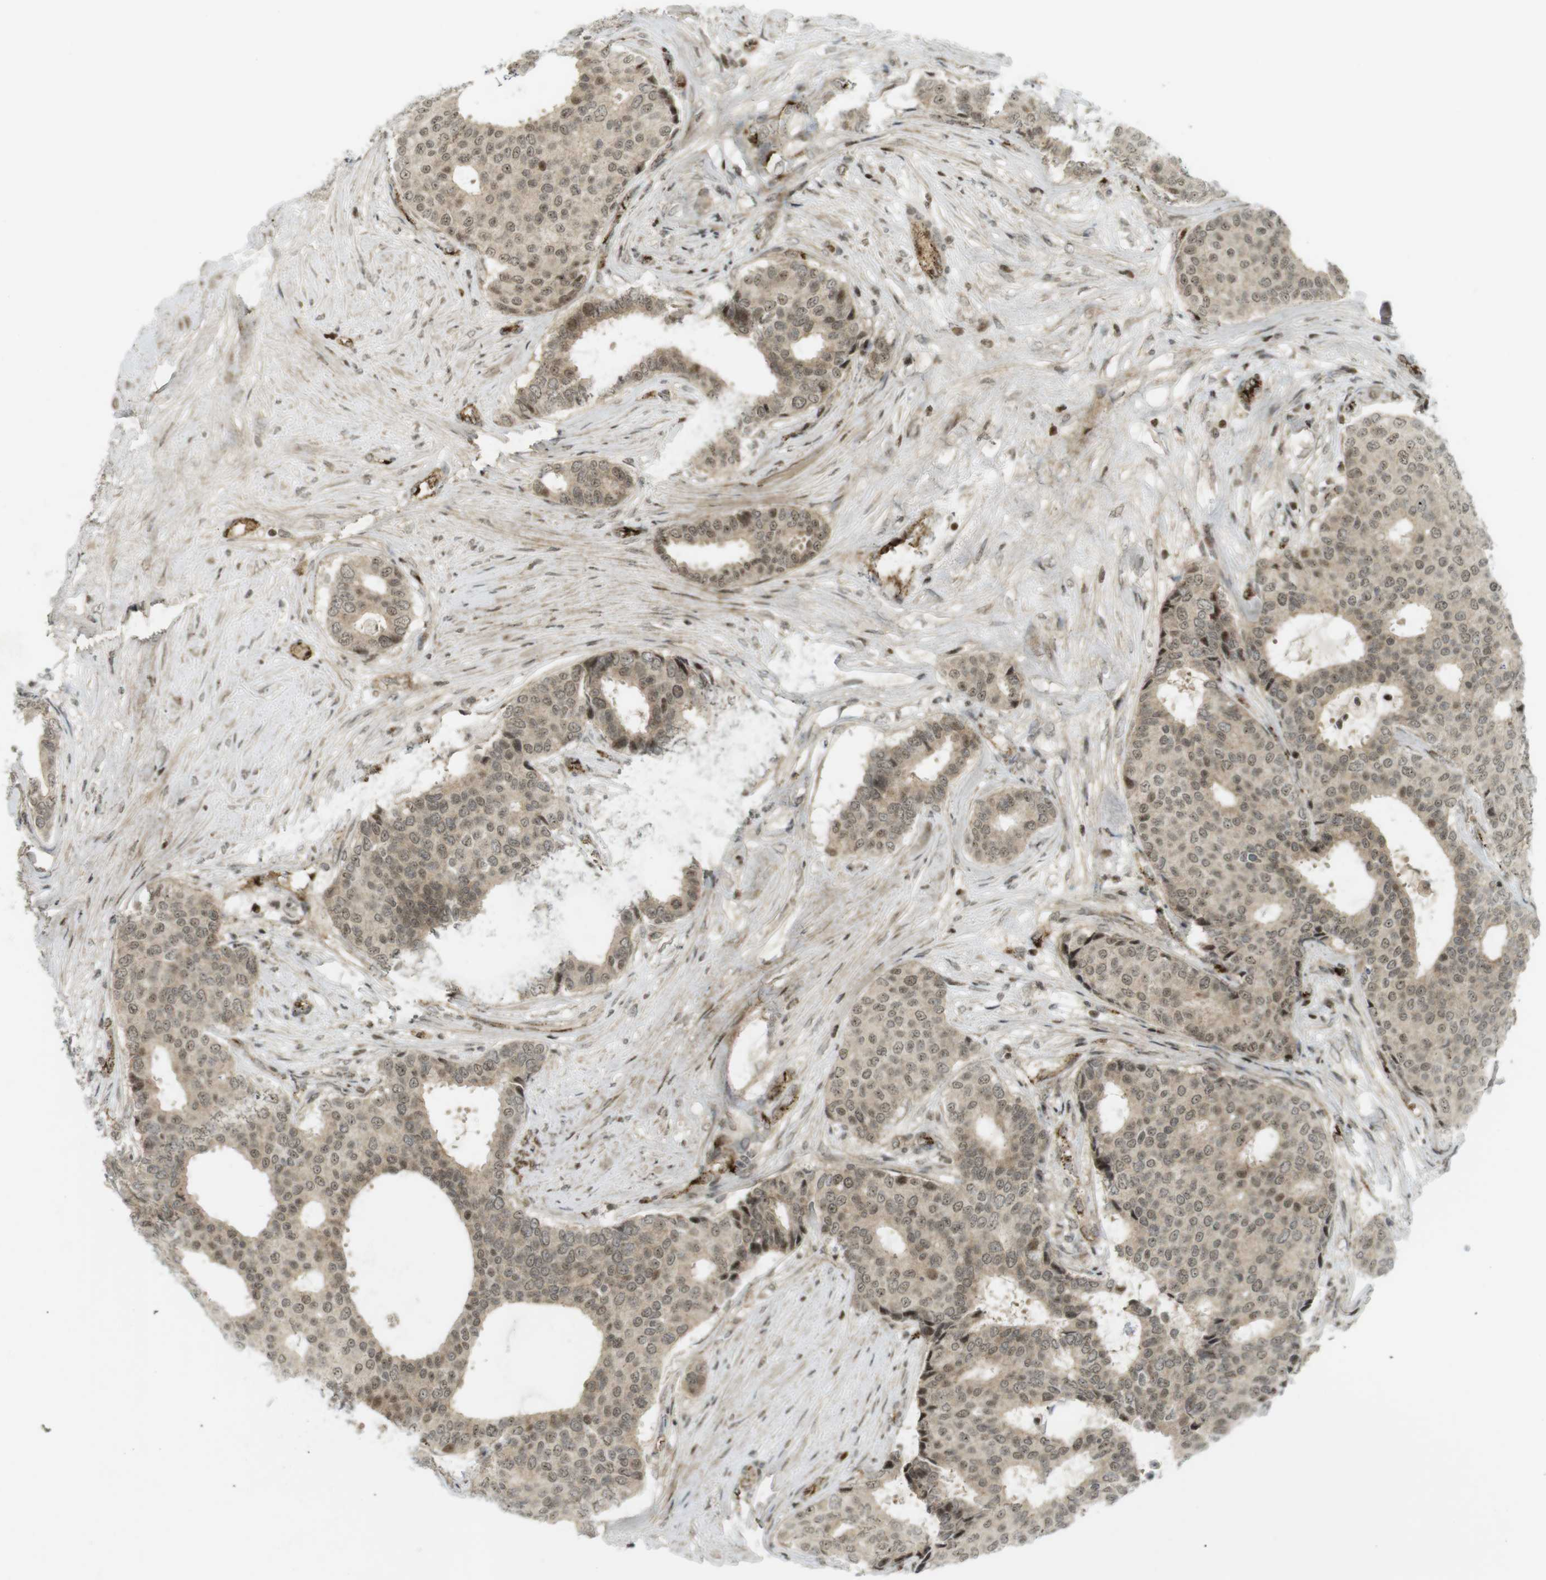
{"staining": {"intensity": "weak", "quantity": ">75%", "location": "cytoplasmic/membranous,nuclear"}, "tissue": "breast cancer", "cell_type": "Tumor cells", "image_type": "cancer", "snomed": [{"axis": "morphology", "description": "Duct carcinoma"}, {"axis": "topography", "description": "Breast"}], "caption": "Tumor cells reveal low levels of weak cytoplasmic/membranous and nuclear positivity in about >75% of cells in human breast cancer (intraductal carcinoma). (DAB (3,3'-diaminobenzidine) IHC, brown staining for protein, blue staining for nuclei).", "gene": "PPP1R13B", "patient": {"sex": "female", "age": 75}}